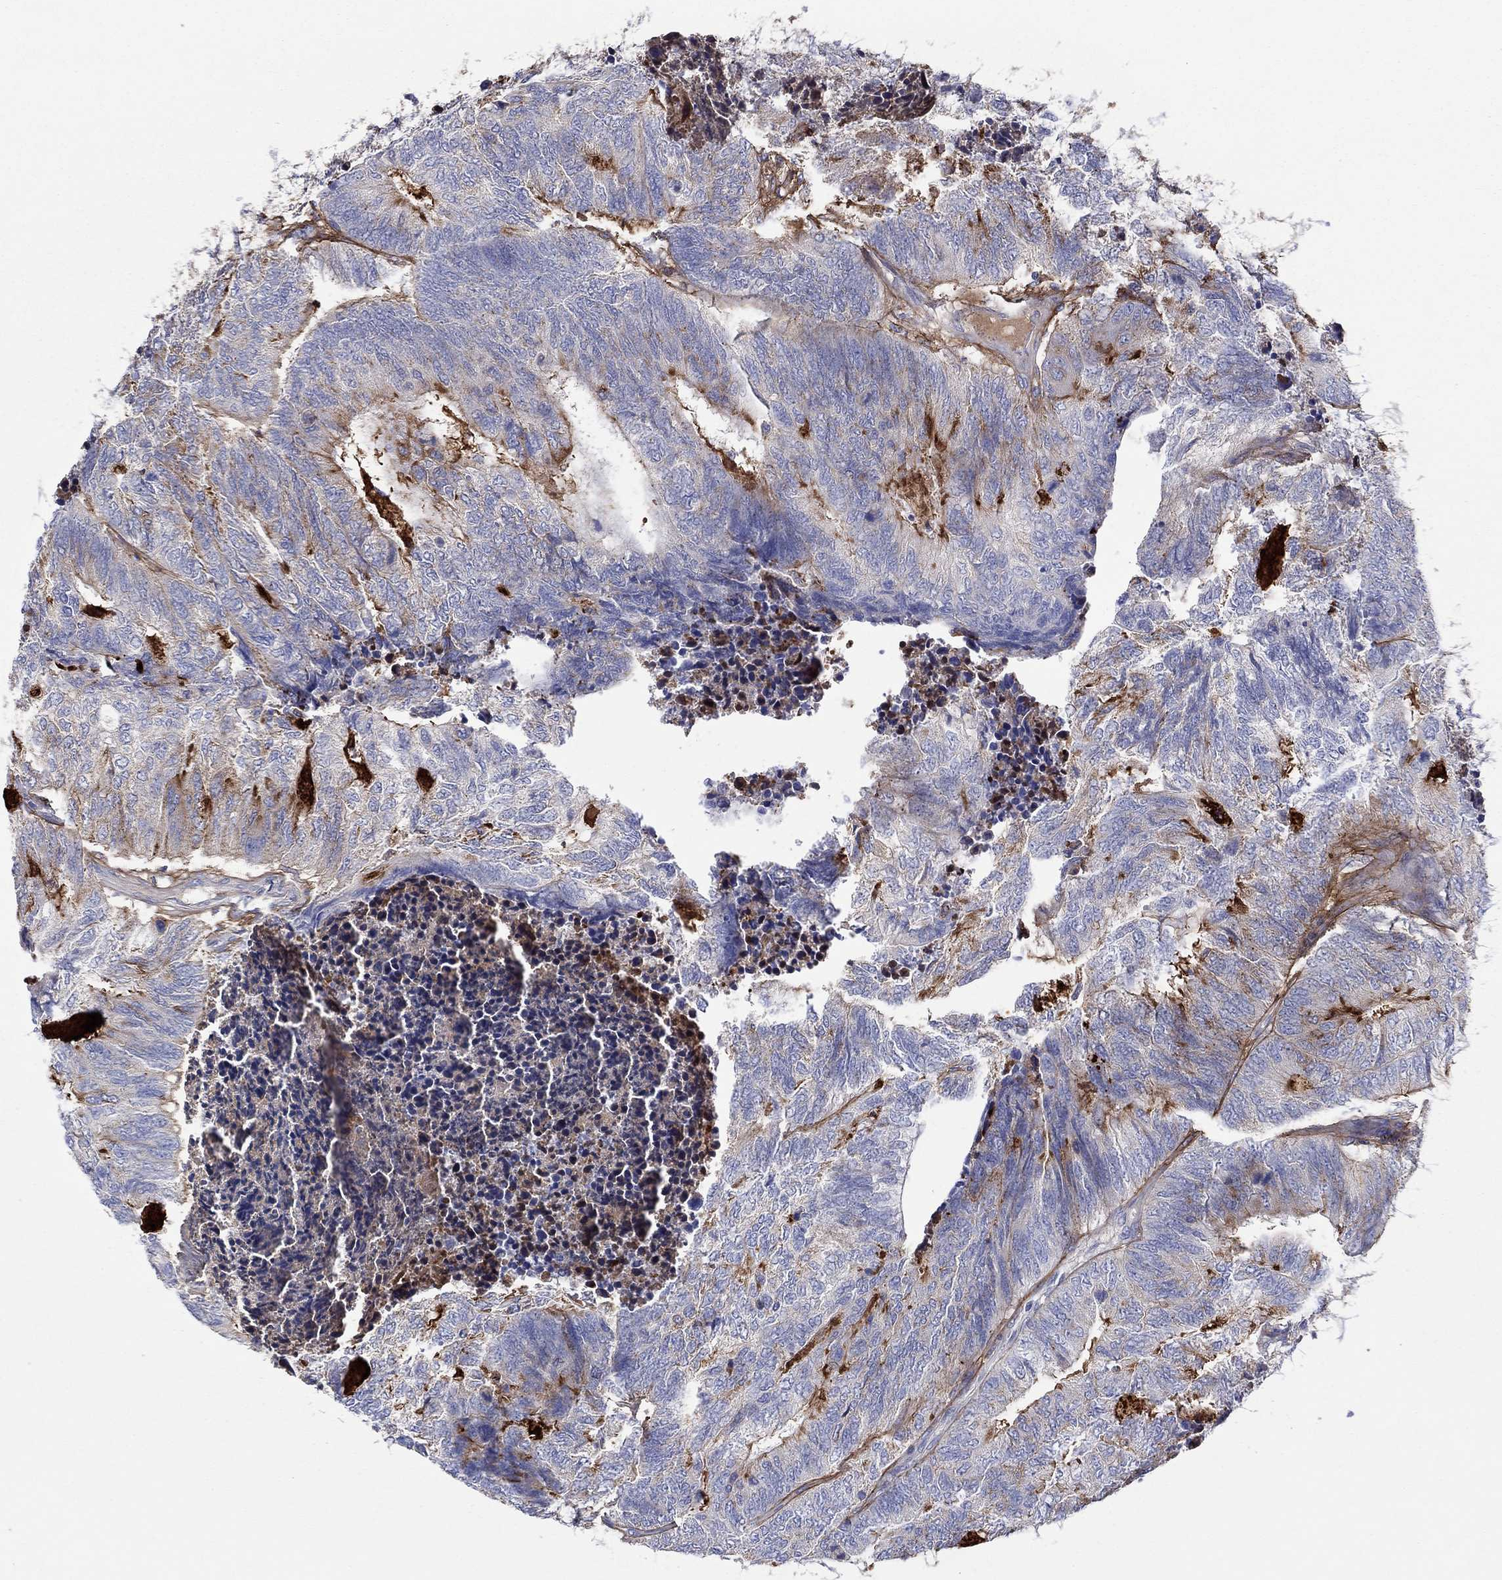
{"staining": {"intensity": "moderate", "quantity": "<25%", "location": "cytoplasmic/membranous"}, "tissue": "colorectal cancer", "cell_type": "Tumor cells", "image_type": "cancer", "snomed": [{"axis": "morphology", "description": "Adenocarcinoma, NOS"}, {"axis": "topography", "description": "Colon"}], "caption": "There is low levels of moderate cytoplasmic/membranous staining in tumor cells of colorectal cancer, as demonstrated by immunohistochemical staining (brown color).", "gene": "TGFBI", "patient": {"sex": "female", "age": 67}}